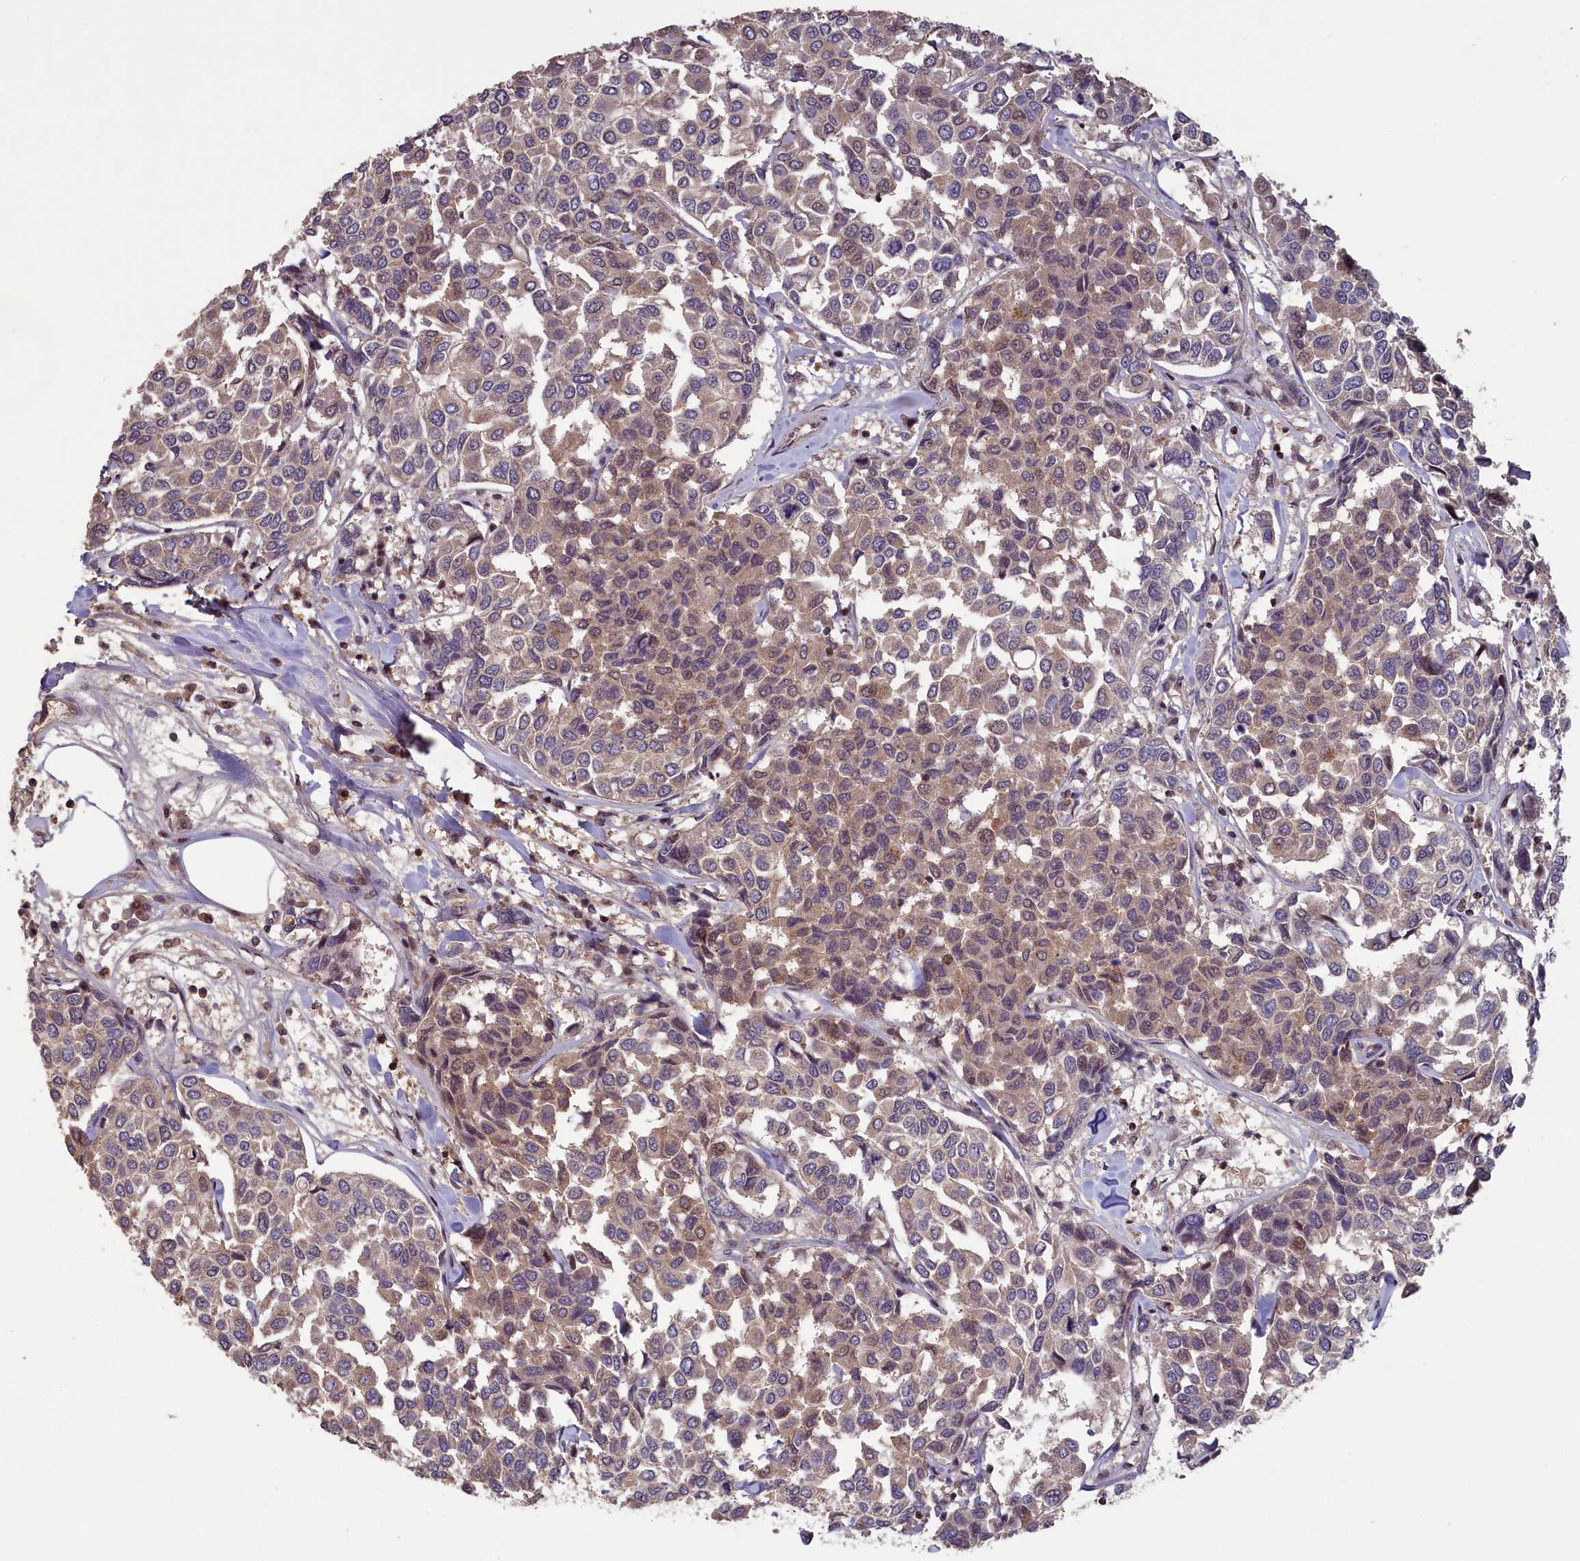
{"staining": {"intensity": "weak", "quantity": "25%-75%", "location": "cytoplasmic/membranous"}, "tissue": "breast cancer", "cell_type": "Tumor cells", "image_type": "cancer", "snomed": [{"axis": "morphology", "description": "Duct carcinoma"}, {"axis": "topography", "description": "Breast"}], "caption": "There is low levels of weak cytoplasmic/membranous positivity in tumor cells of breast cancer, as demonstrated by immunohistochemical staining (brown color).", "gene": "NUBP1", "patient": {"sex": "female", "age": 55}}